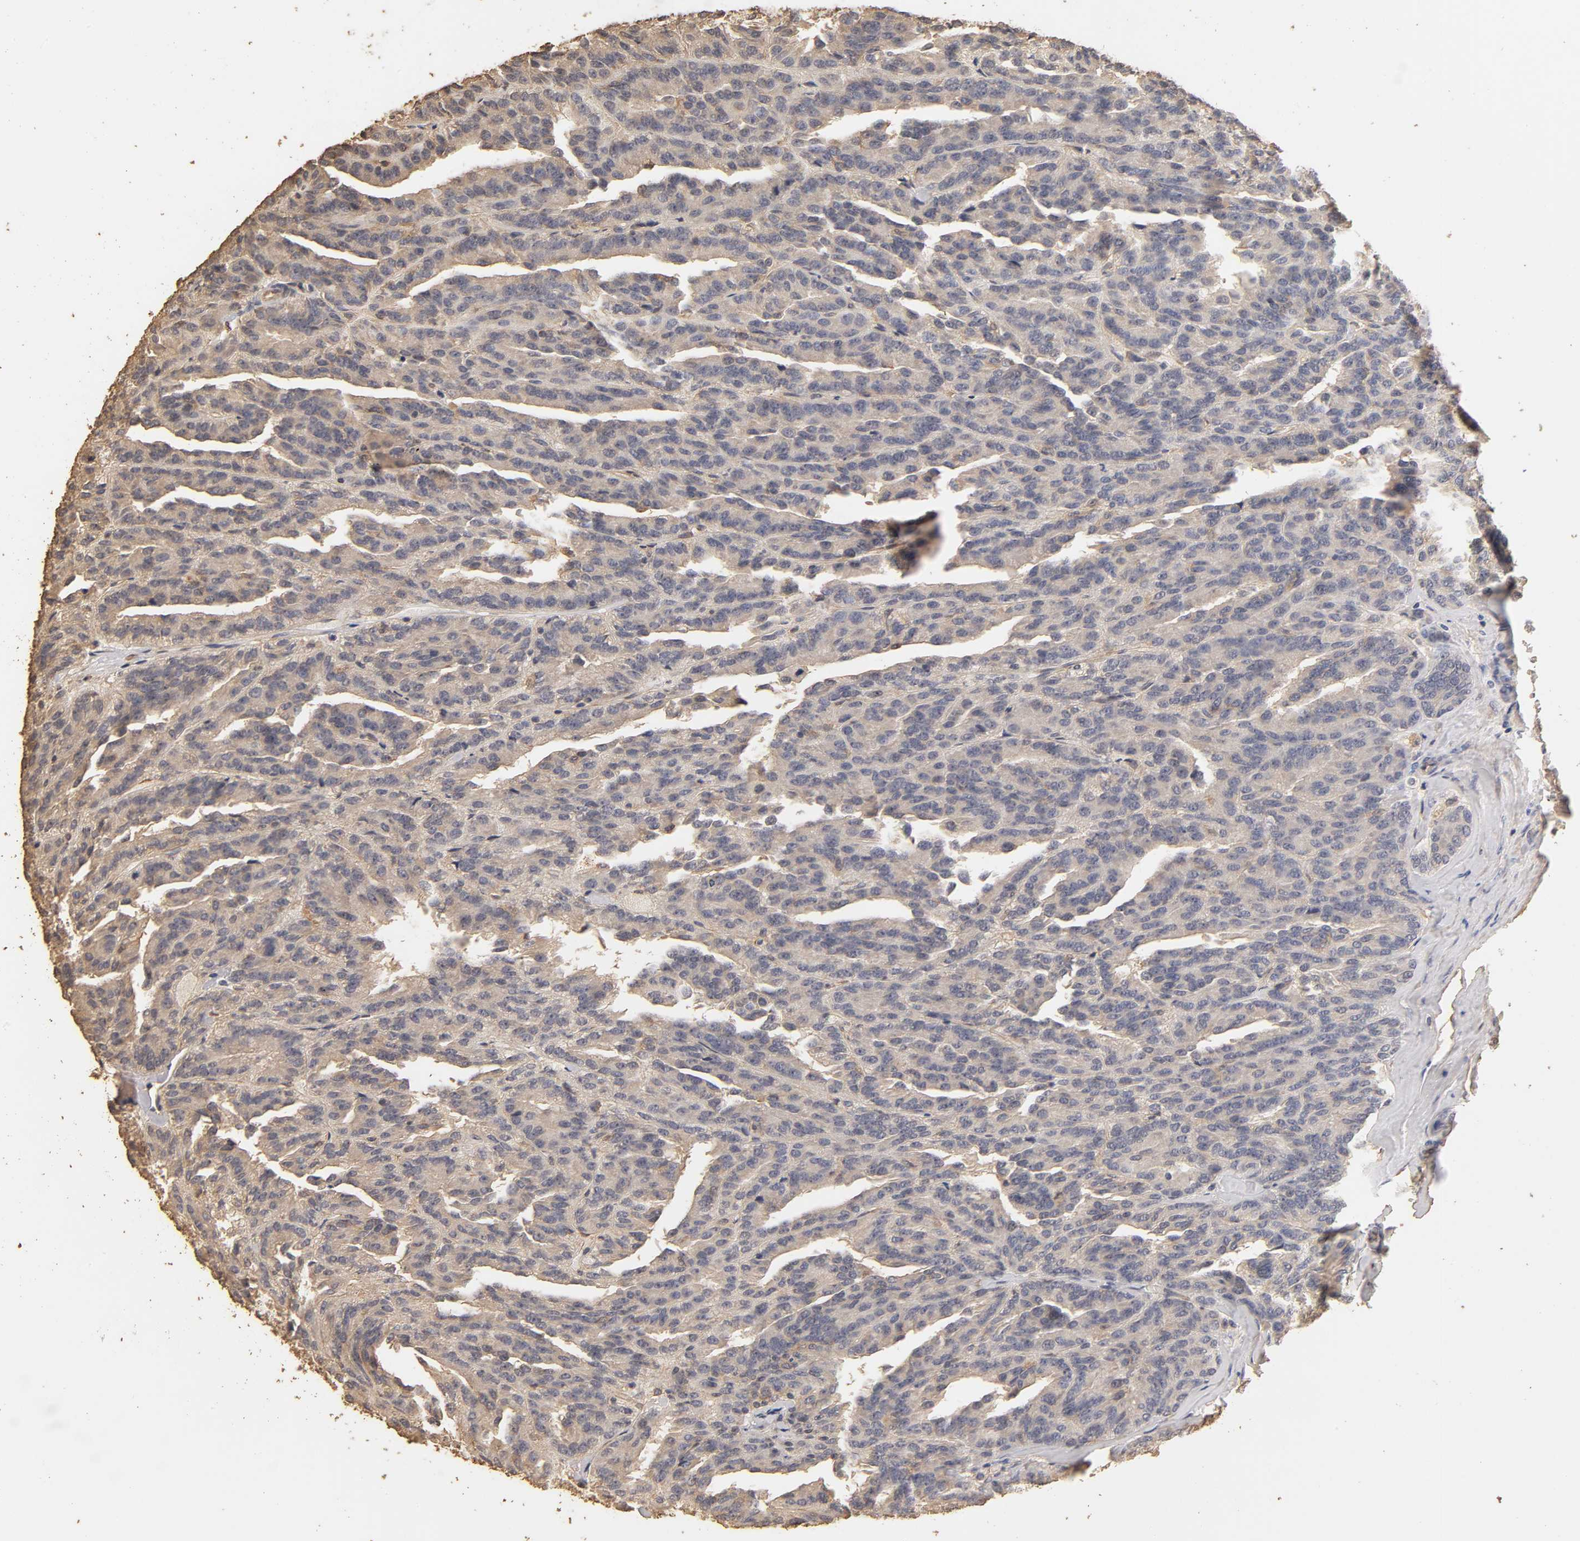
{"staining": {"intensity": "weak", "quantity": "<25%", "location": "cytoplasmic/membranous"}, "tissue": "renal cancer", "cell_type": "Tumor cells", "image_type": "cancer", "snomed": [{"axis": "morphology", "description": "Adenocarcinoma, NOS"}, {"axis": "topography", "description": "Kidney"}], "caption": "Human renal cancer stained for a protein using IHC reveals no positivity in tumor cells.", "gene": "VSIG4", "patient": {"sex": "male", "age": 46}}